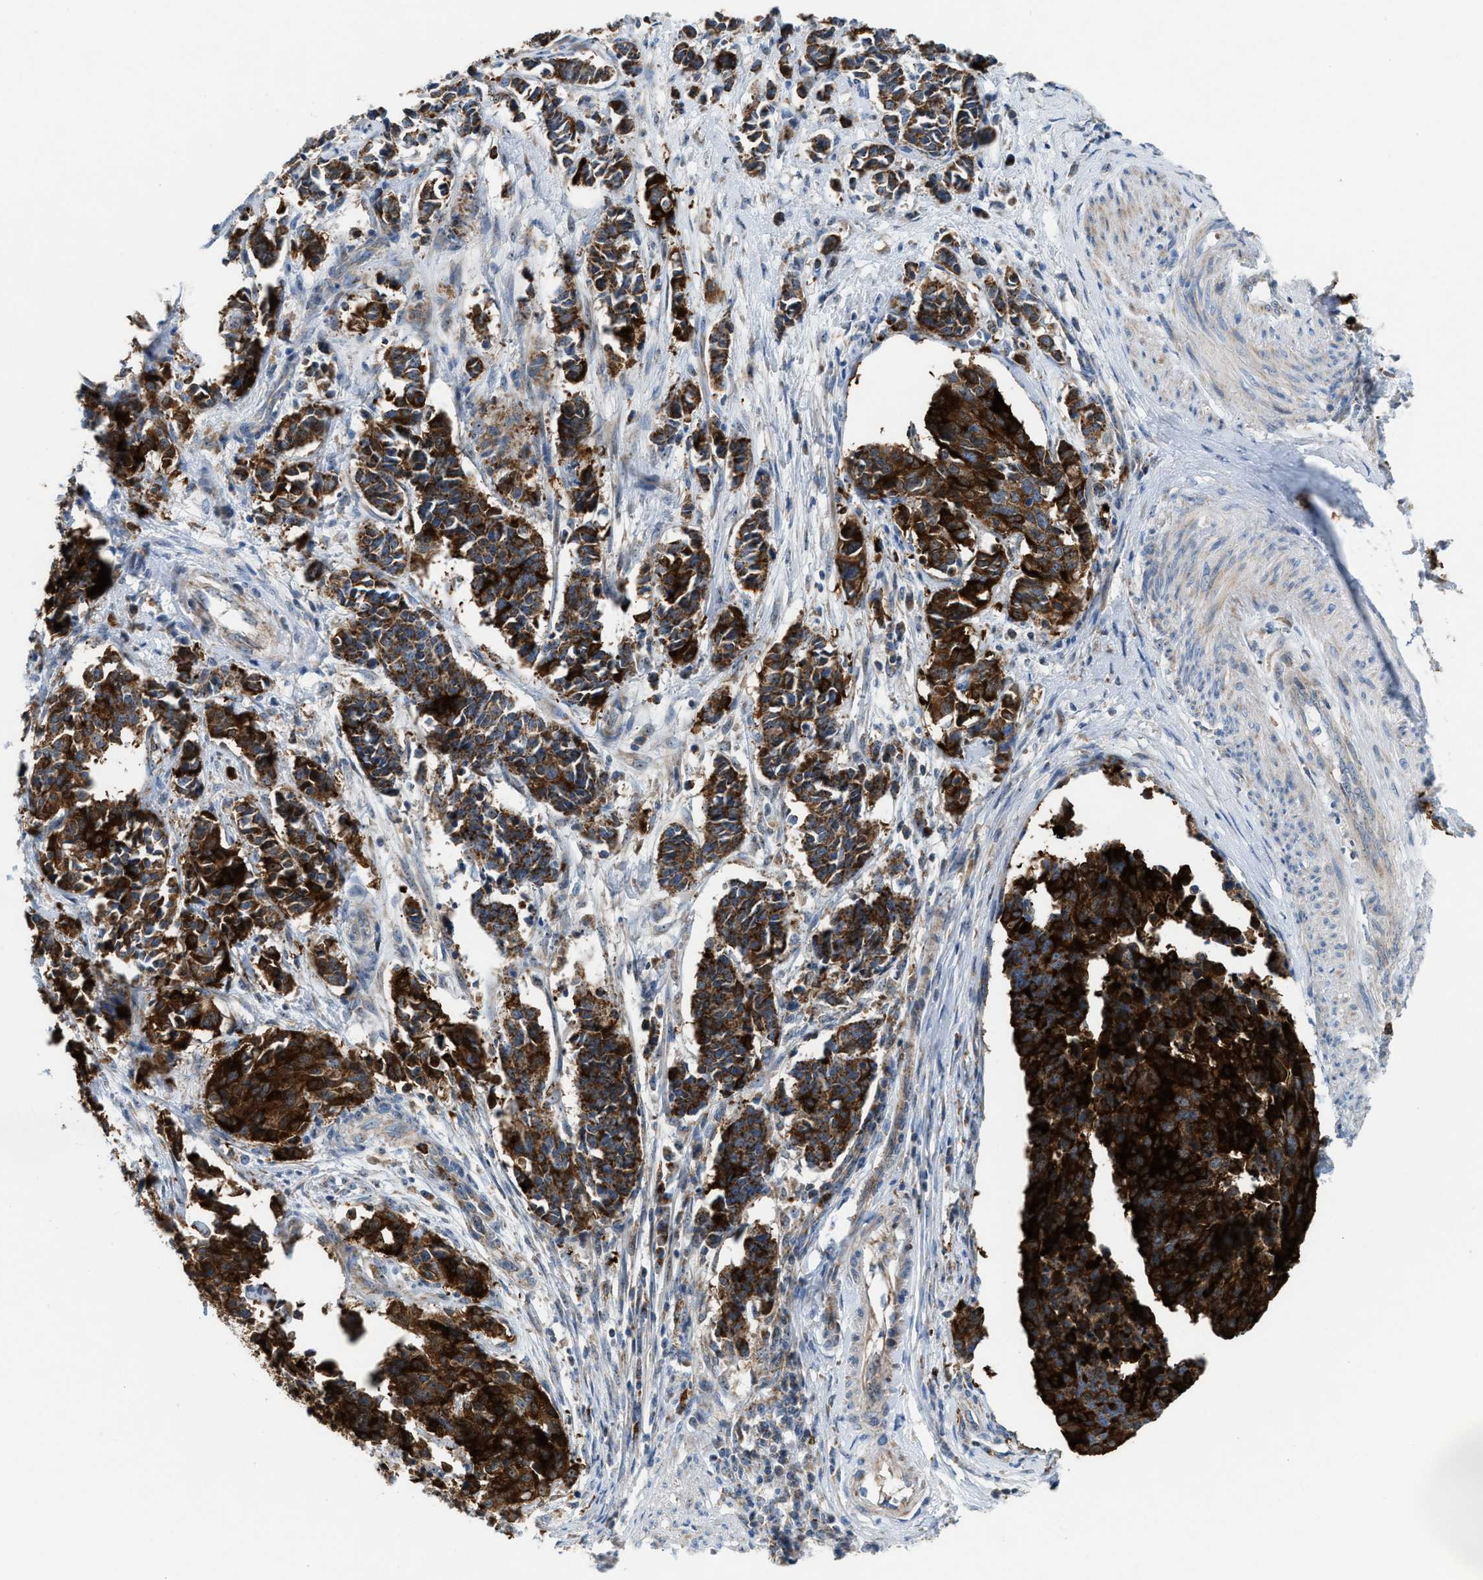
{"staining": {"intensity": "strong", "quantity": ">75%", "location": "cytoplasmic/membranous"}, "tissue": "cervical cancer", "cell_type": "Tumor cells", "image_type": "cancer", "snomed": [{"axis": "morphology", "description": "Normal tissue, NOS"}, {"axis": "morphology", "description": "Squamous cell carcinoma, NOS"}, {"axis": "topography", "description": "Cervix"}], "caption": "Cervical squamous cell carcinoma tissue reveals strong cytoplasmic/membranous staining in about >75% of tumor cells", "gene": "TPH1", "patient": {"sex": "female", "age": 35}}